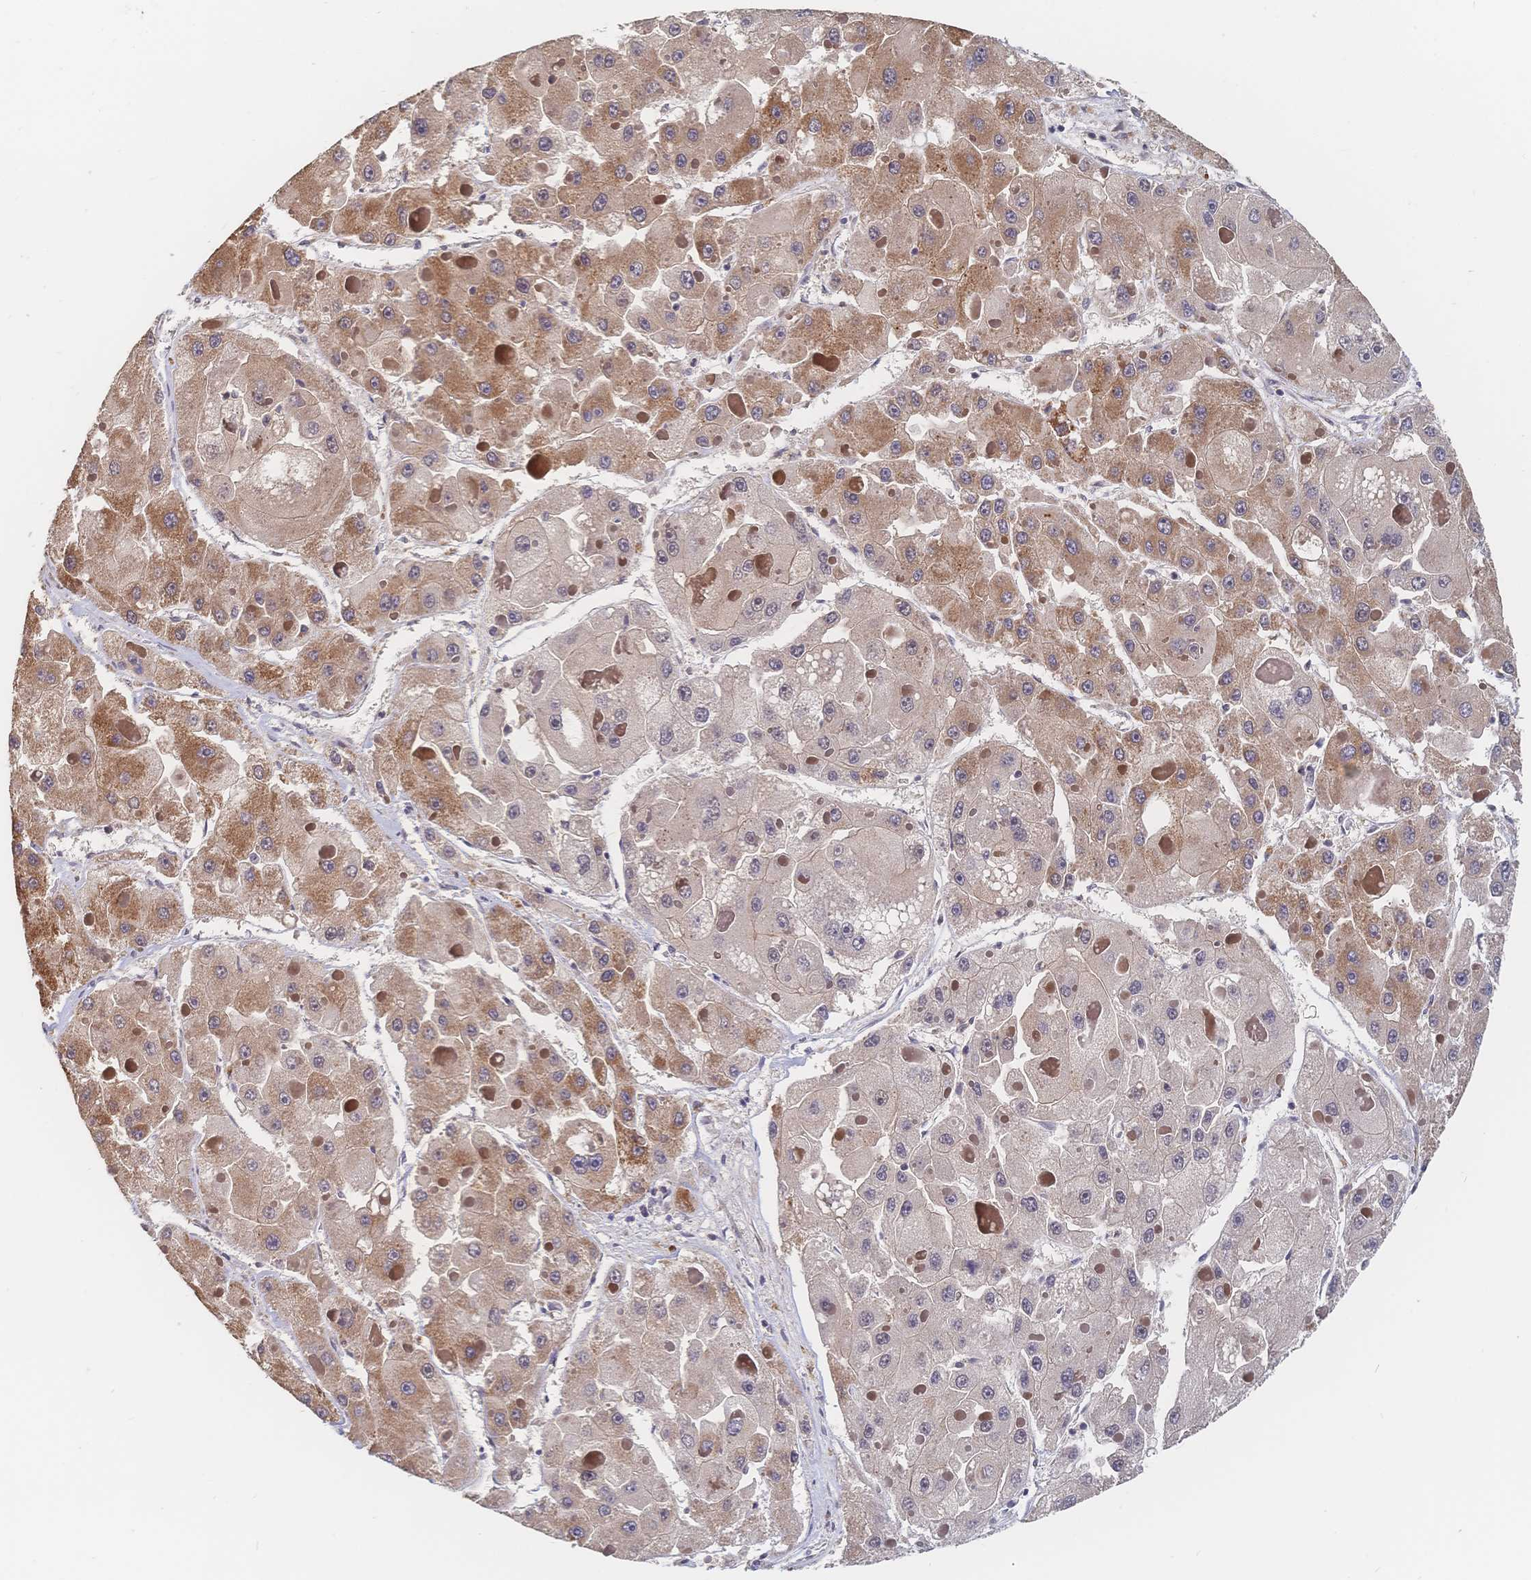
{"staining": {"intensity": "moderate", "quantity": "25%-75%", "location": "cytoplasmic/membranous"}, "tissue": "liver cancer", "cell_type": "Tumor cells", "image_type": "cancer", "snomed": [{"axis": "morphology", "description": "Carcinoma, Hepatocellular, NOS"}, {"axis": "topography", "description": "Liver"}], "caption": "Immunohistochemical staining of liver cancer exhibits medium levels of moderate cytoplasmic/membranous protein staining in about 25%-75% of tumor cells. (DAB (3,3'-diaminobenzidine) IHC, brown staining for protein, blue staining for nuclei).", "gene": "LRP5", "patient": {"sex": "female", "age": 73}}